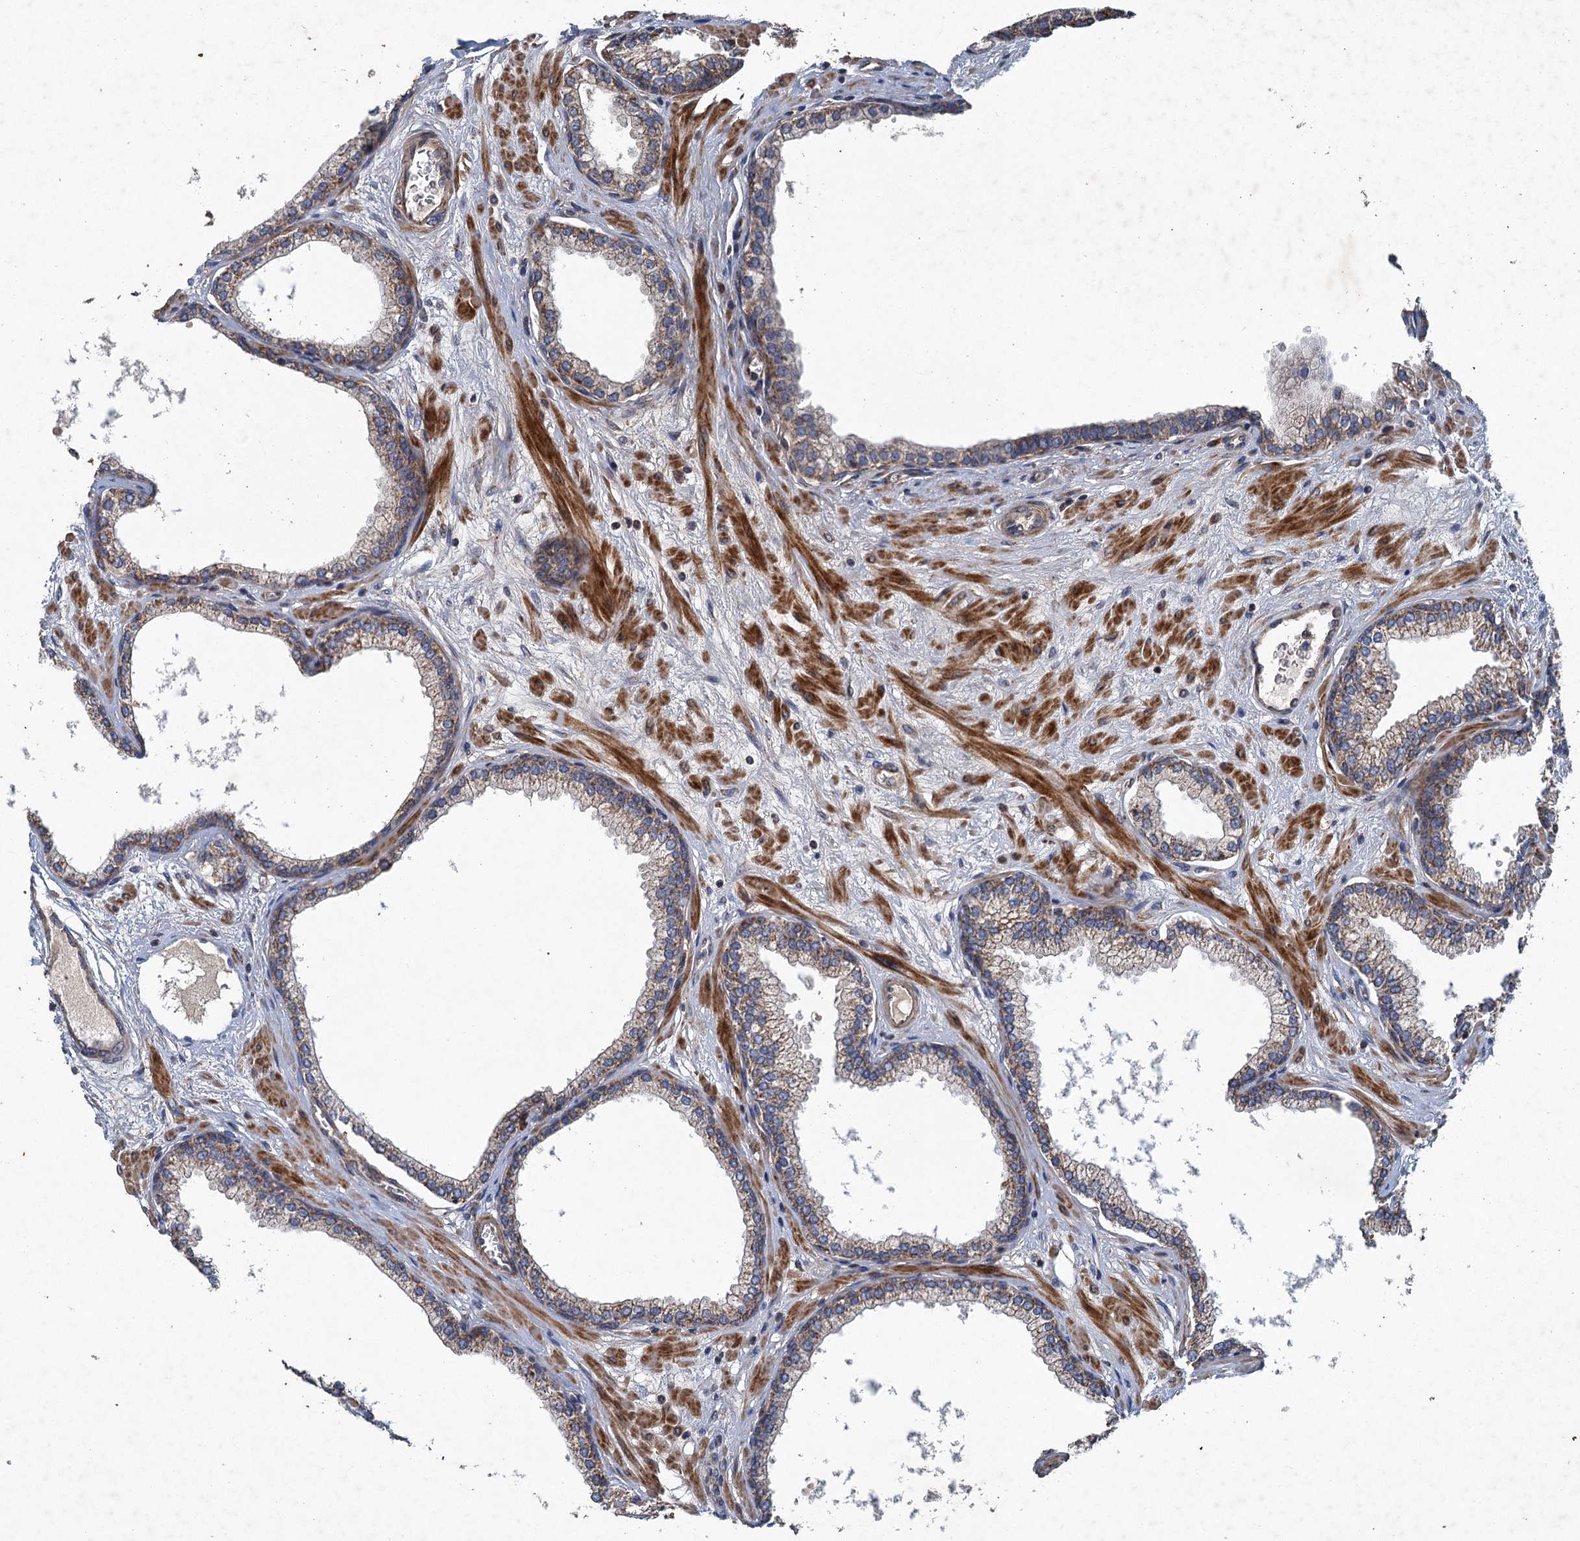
{"staining": {"intensity": "moderate", "quantity": ">75%", "location": "cytoplasmic/membranous"}, "tissue": "prostate", "cell_type": "Glandular cells", "image_type": "normal", "snomed": [{"axis": "morphology", "description": "Normal tissue, NOS"}, {"axis": "morphology", "description": "Urothelial carcinoma, Low grade"}, {"axis": "topography", "description": "Urinary bladder"}, {"axis": "topography", "description": "Prostate"}], "caption": "Prostate was stained to show a protein in brown. There is medium levels of moderate cytoplasmic/membranous expression in about >75% of glandular cells. The protein of interest is shown in brown color, while the nuclei are stained blue.", "gene": "BCS1L", "patient": {"sex": "male", "age": 60}}